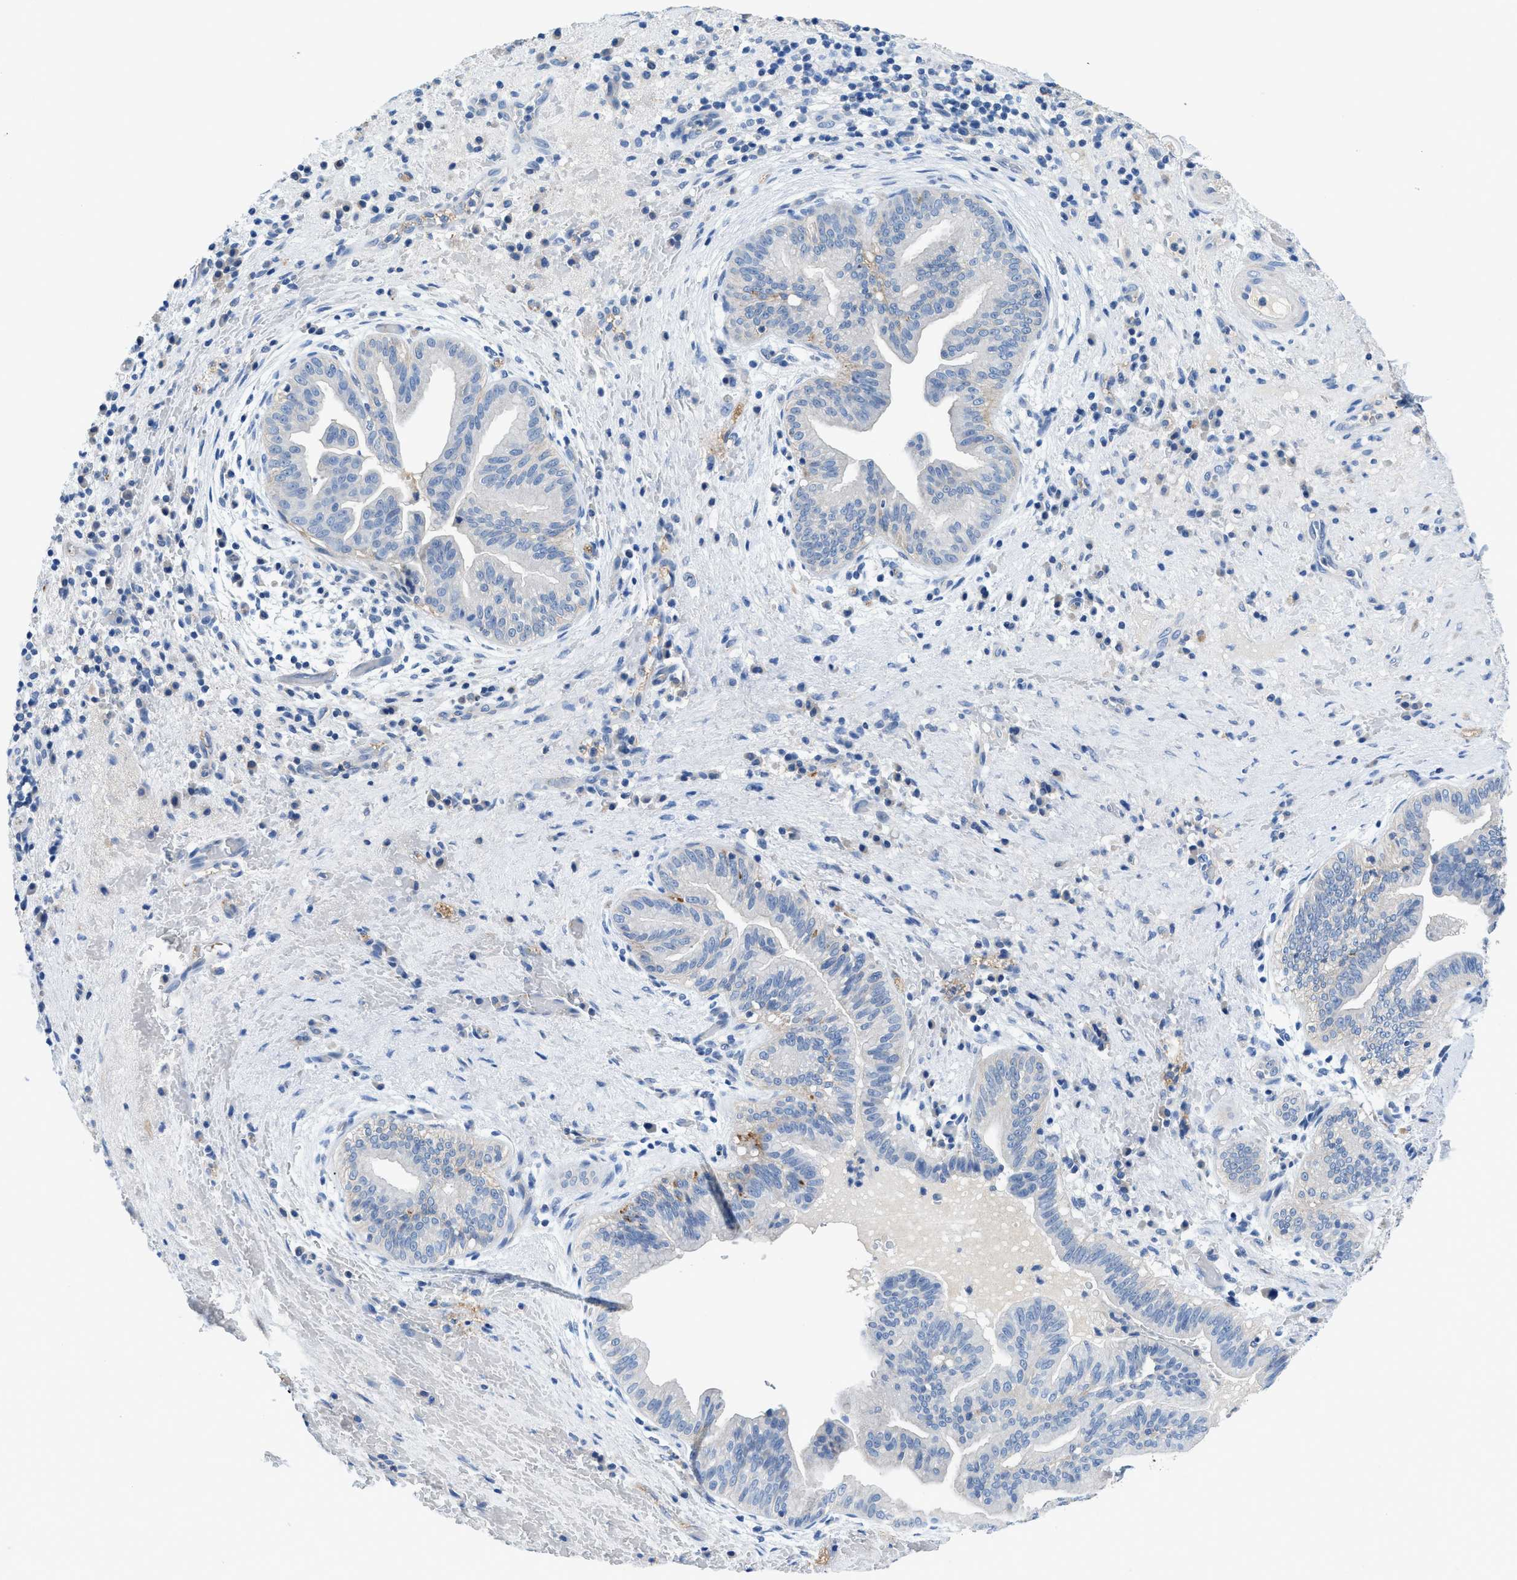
{"staining": {"intensity": "negative", "quantity": "none", "location": "none"}, "tissue": "liver cancer", "cell_type": "Tumor cells", "image_type": "cancer", "snomed": [{"axis": "morphology", "description": "Cholangiocarcinoma"}, {"axis": "topography", "description": "Liver"}], "caption": "Immunohistochemistry (IHC) micrograph of liver cancer (cholangiocarcinoma) stained for a protein (brown), which demonstrates no positivity in tumor cells.", "gene": "SLC10A6", "patient": {"sex": "female", "age": 38}}